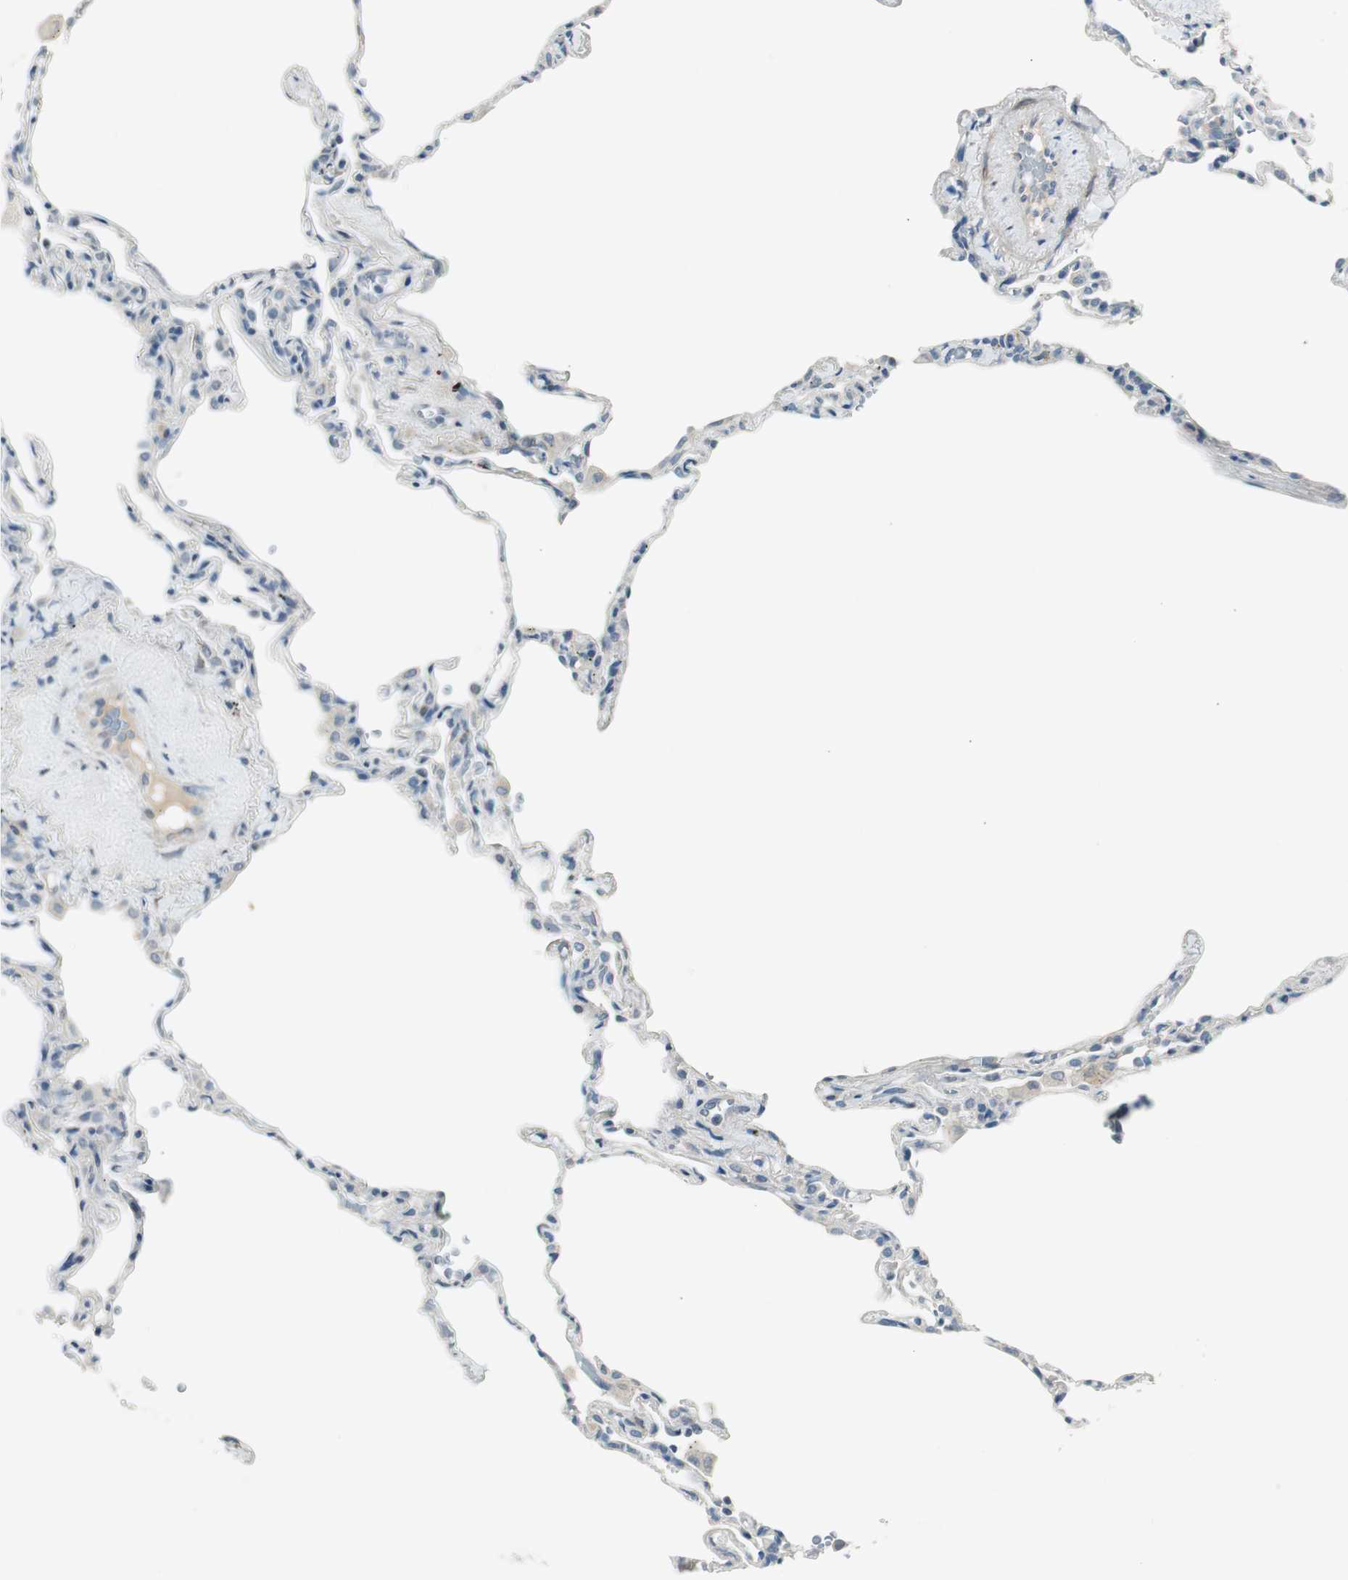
{"staining": {"intensity": "negative", "quantity": "none", "location": "none"}, "tissue": "lung", "cell_type": "Alveolar cells", "image_type": "normal", "snomed": [{"axis": "morphology", "description": "Normal tissue, NOS"}, {"axis": "topography", "description": "Lung"}], "caption": "There is no significant staining in alveolar cells of lung. Nuclei are stained in blue.", "gene": "PCDHB15", "patient": {"sex": "male", "age": 59}}